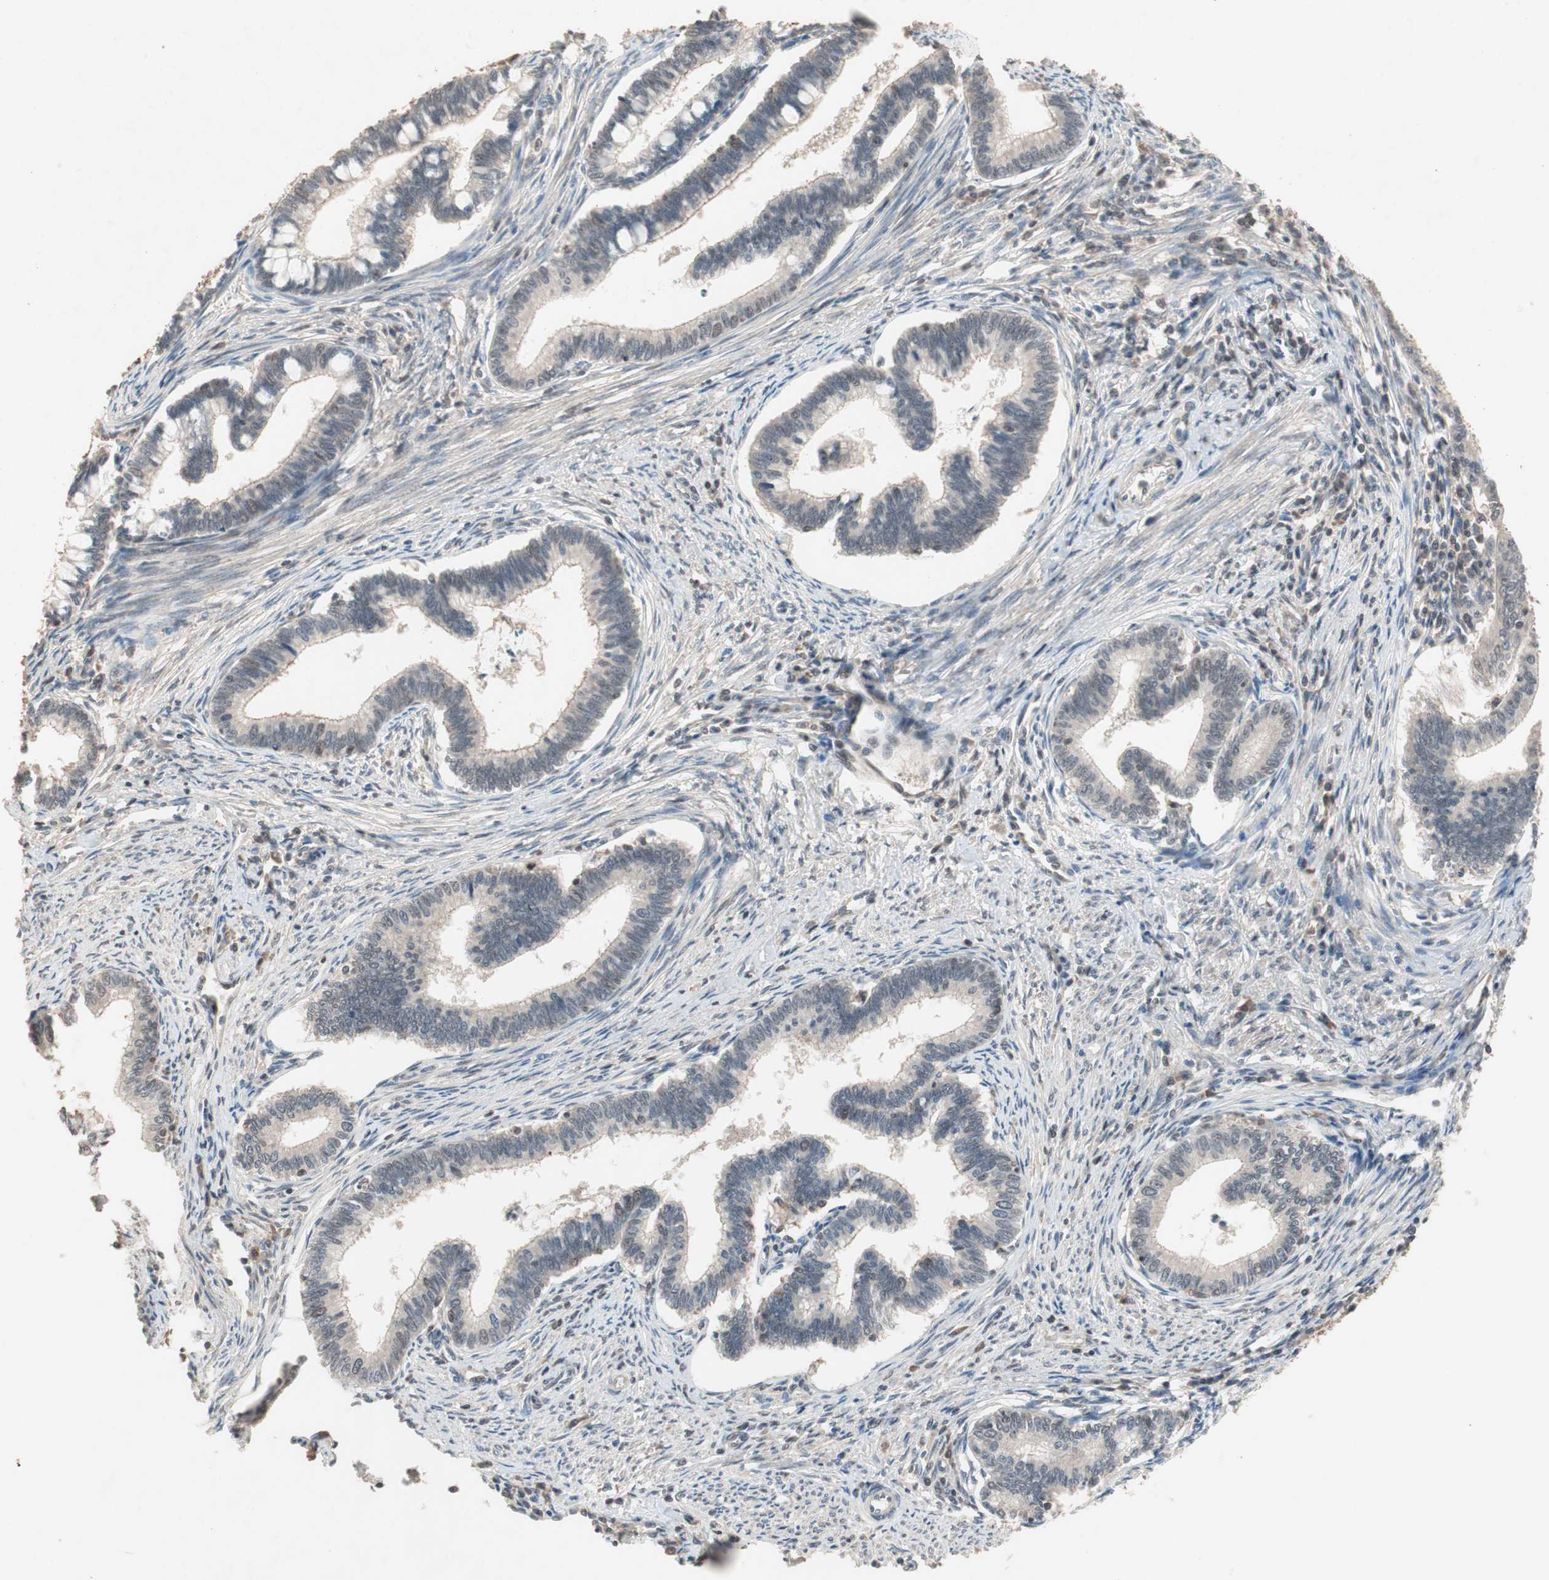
{"staining": {"intensity": "weak", "quantity": ">75%", "location": "cytoplasmic/membranous"}, "tissue": "cervical cancer", "cell_type": "Tumor cells", "image_type": "cancer", "snomed": [{"axis": "morphology", "description": "Adenocarcinoma, NOS"}, {"axis": "topography", "description": "Cervix"}], "caption": "Cervical cancer was stained to show a protein in brown. There is low levels of weak cytoplasmic/membranous expression in approximately >75% of tumor cells.", "gene": "GART", "patient": {"sex": "female", "age": 36}}